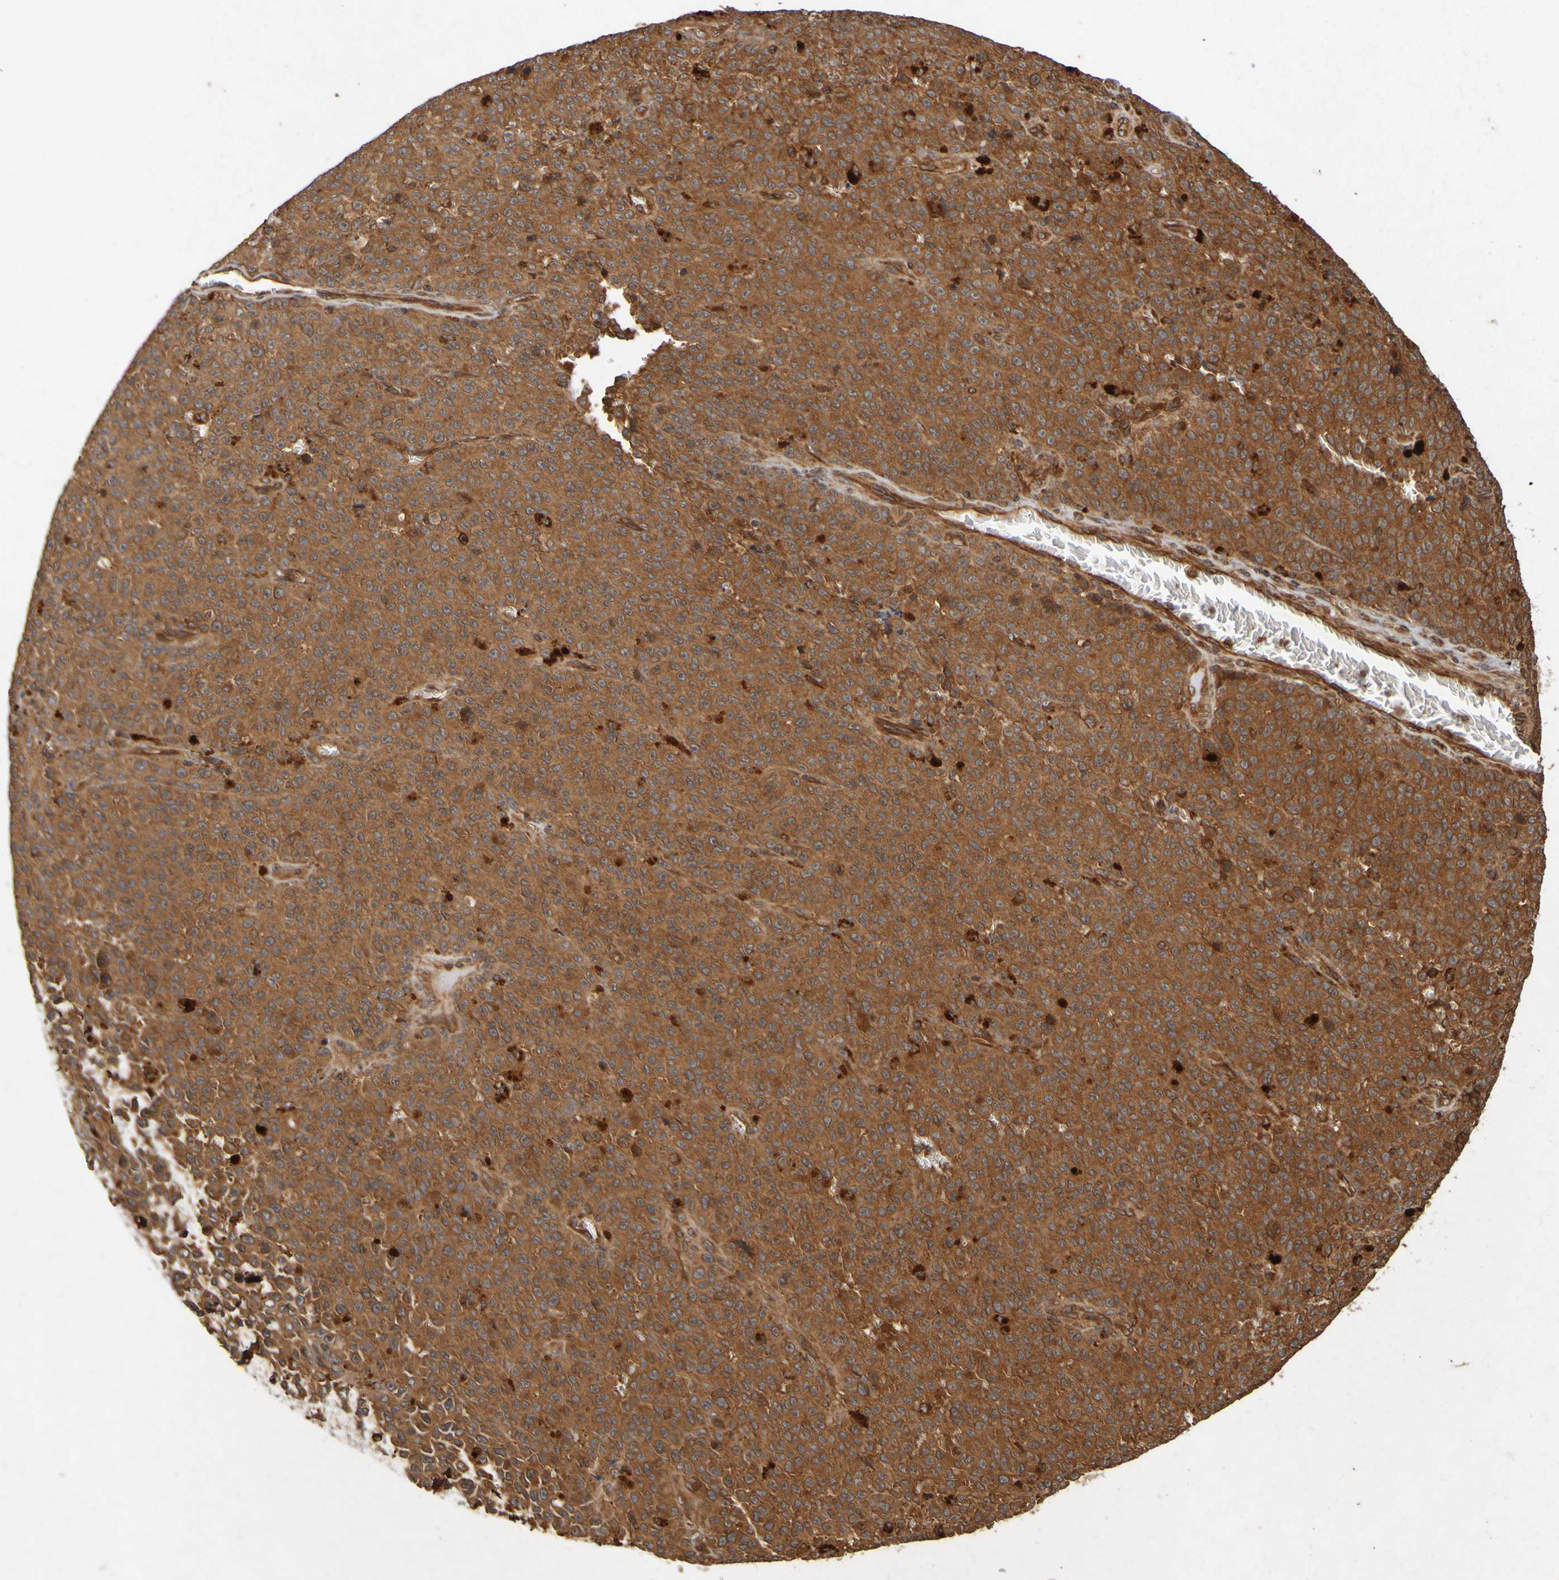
{"staining": {"intensity": "strong", "quantity": ">75%", "location": "cytoplasmic/membranous,nuclear"}, "tissue": "melanoma", "cell_type": "Tumor cells", "image_type": "cancer", "snomed": [{"axis": "morphology", "description": "Malignant melanoma, NOS"}, {"axis": "topography", "description": "Skin"}], "caption": "The photomicrograph demonstrates immunohistochemical staining of malignant melanoma. There is strong cytoplasmic/membranous and nuclear expression is identified in approximately >75% of tumor cells.", "gene": "OCRL", "patient": {"sex": "female", "age": 82}}